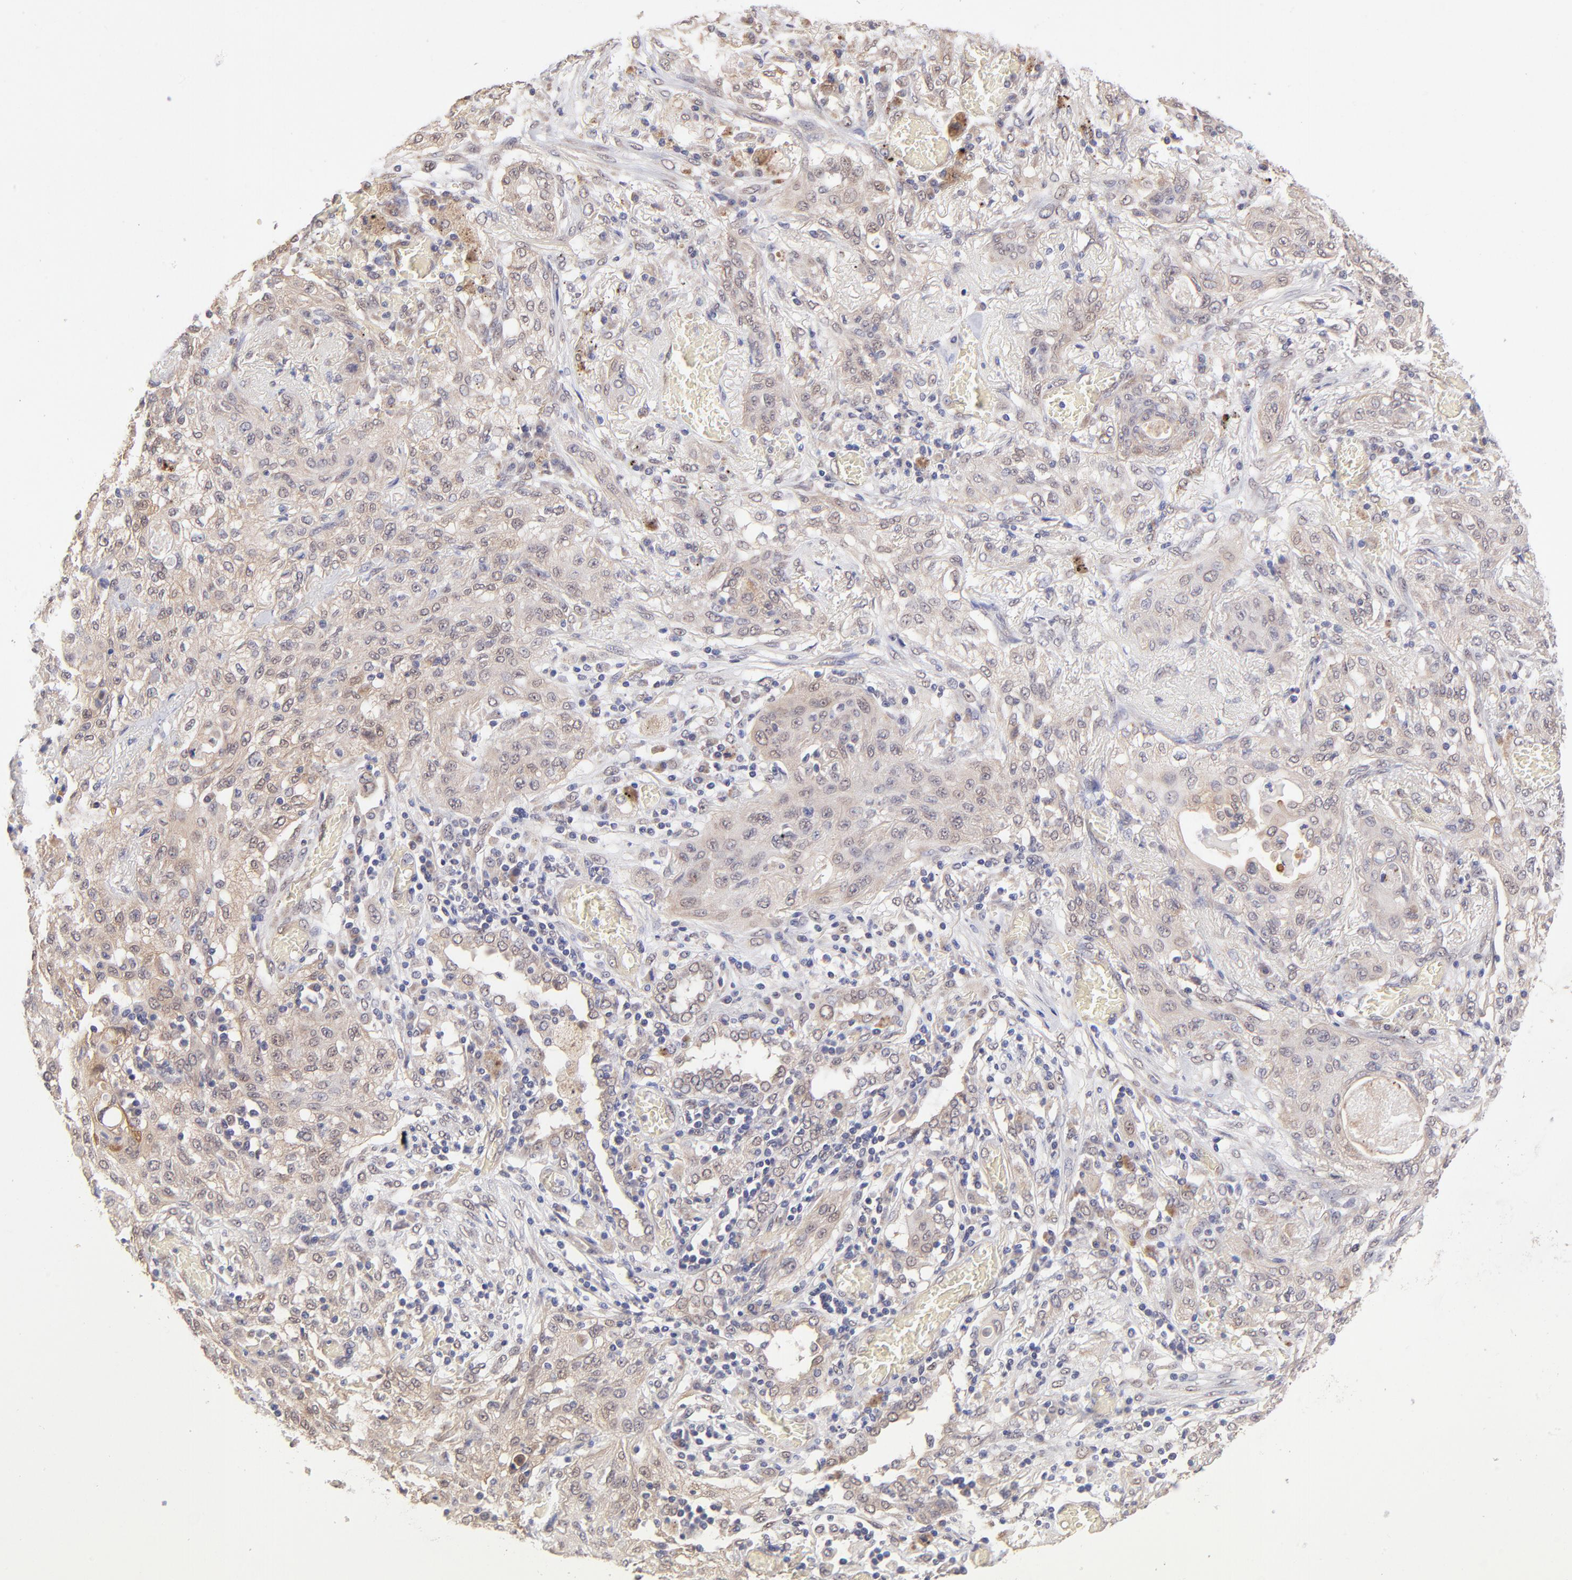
{"staining": {"intensity": "weak", "quantity": "<25%", "location": "cytoplasmic/membranous"}, "tissue": "lung cancer", "cell_type": "Tumor cells", "image_type": "cancer", "snomed": [{"axis": "morphology", "description": "Squamous cell carcinoma, NOS"}, {"axis": "topography", "description": "Lung"}], "caption": "Immunohistochemistry (IHC) histopathology image of neoplastic tissue: squamous cell carcinoma (lung) stained with DAB demonstrates no significant protein expression in tumor cells.", "gene": "UBE2H", "patient": {"sex": "female", "age": 47}}